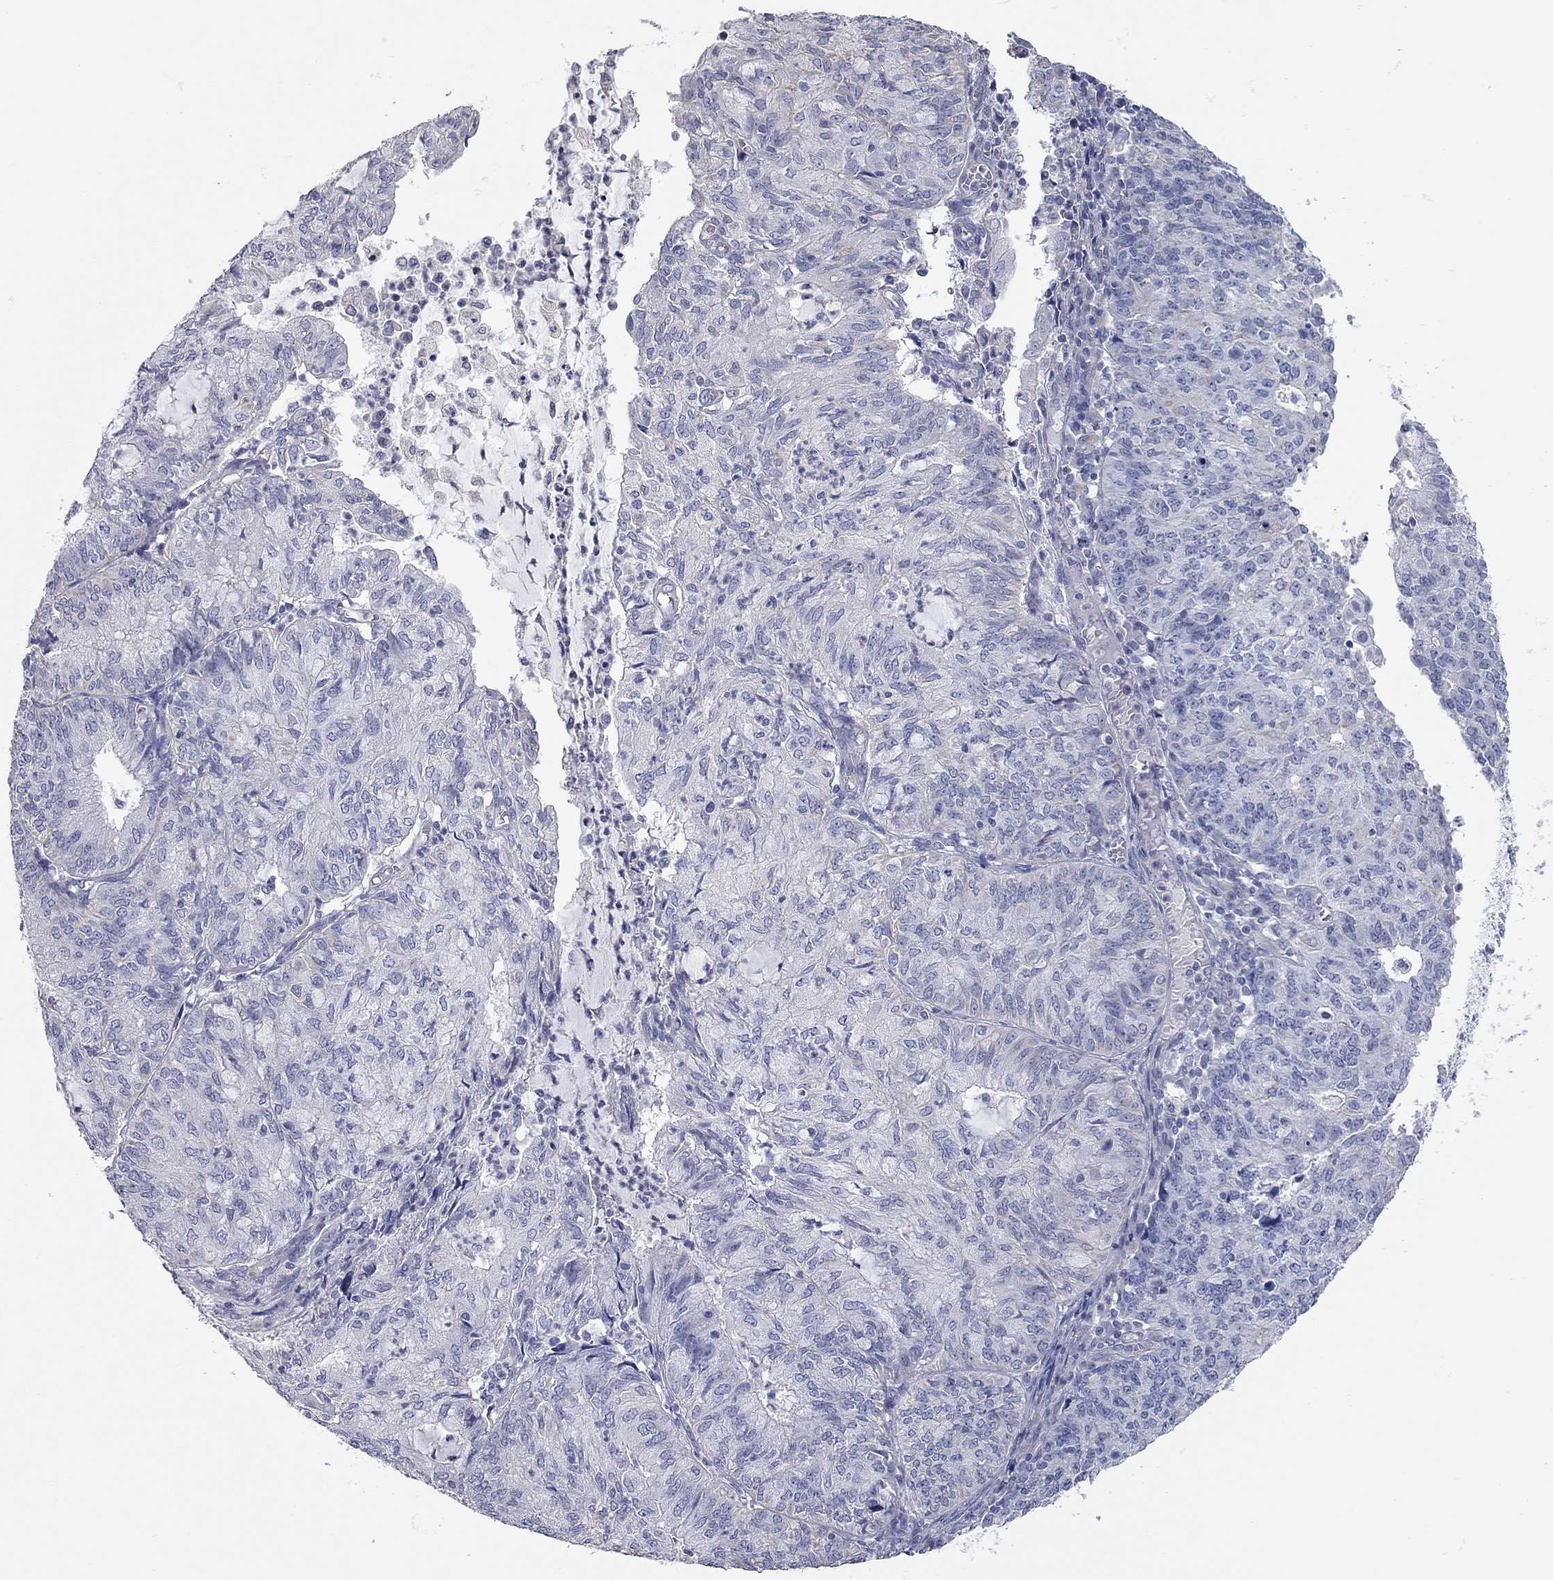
{"staining": {"intensity": "negative", "quantity": "none", "location": "none"}, "tissue": "endometrial cancer", "cell_type": "Tumor cells", "image_type": "cancer", "snomed": [{"axis": "morphology", "description": "Adenocarcinoma, NOS"}, {"axis": "topography", "description": "Endometrium"}], "caption": "Micrograph shows no significant protein expression in tumor cells of endometrial cancer.", "gene": "C10orf90", "patient": {"sex": "female", "age": 82}}